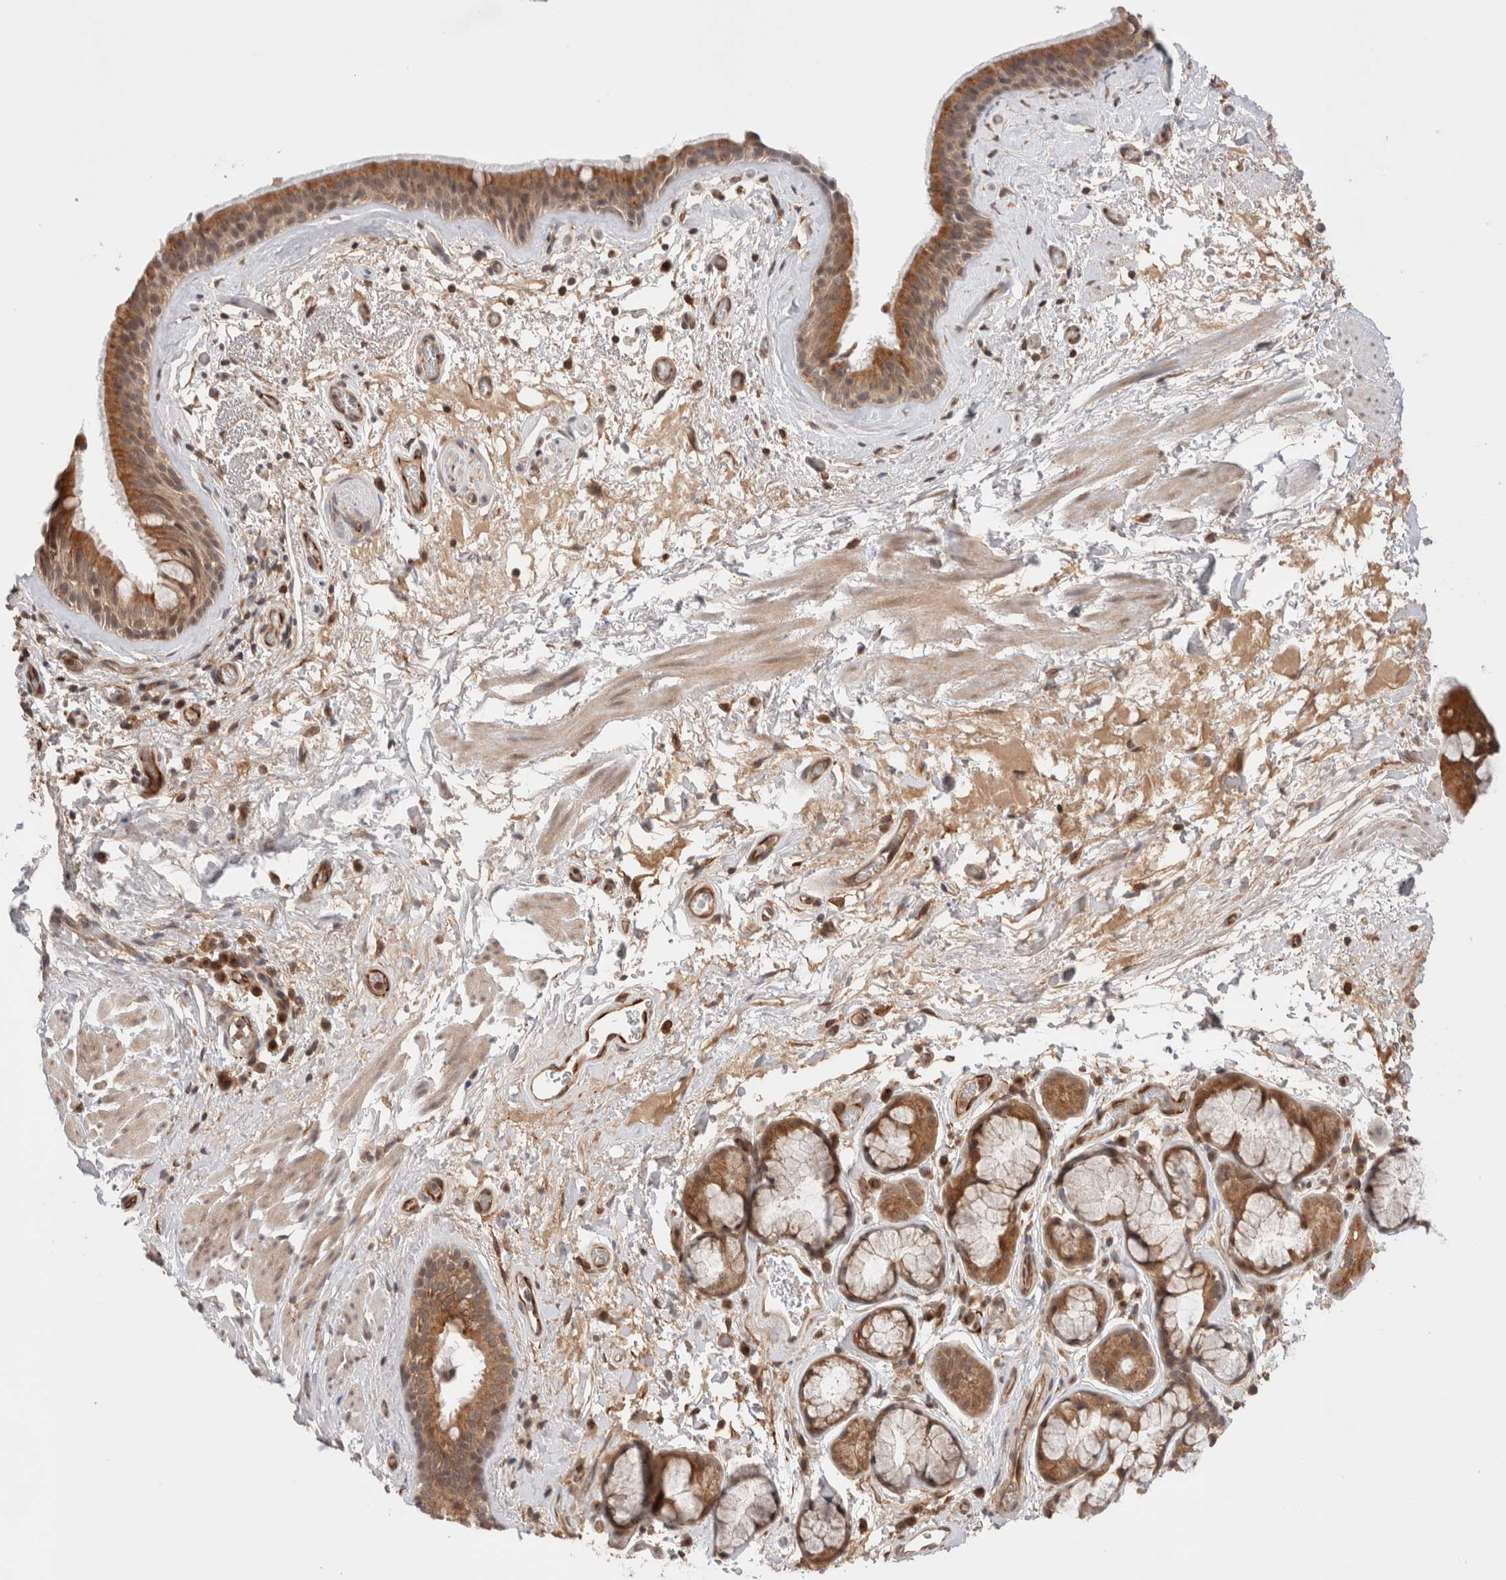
{"staining": {"intensity": "moderate", "quantity": ">75%", "location": "cytoplasmic/membranous"}, "tissue": "bronchus", "cell_type": "Respiratory epithelial cells", "image_type": "normal", "snomed": [{"axis": "morphology", "description": "Normal tissue, NOS"}, {"axis": "topography", "description": "Cartilage tissue"}], "caption": "Immunohistochemistry of unremarkable bronchus reveals medium levels of moderate cytoplasmic/membranous positivity in approximately >75% of respiratory epithelial cells. The protein is stained brown, and the nuclei are stained in blue (DAB (3,3'-diaminobenzidine) IHC with brightfield microscopy, high magnification).", "gene": "SIKE1", "patient": {"sex": "female", "age": 63}}